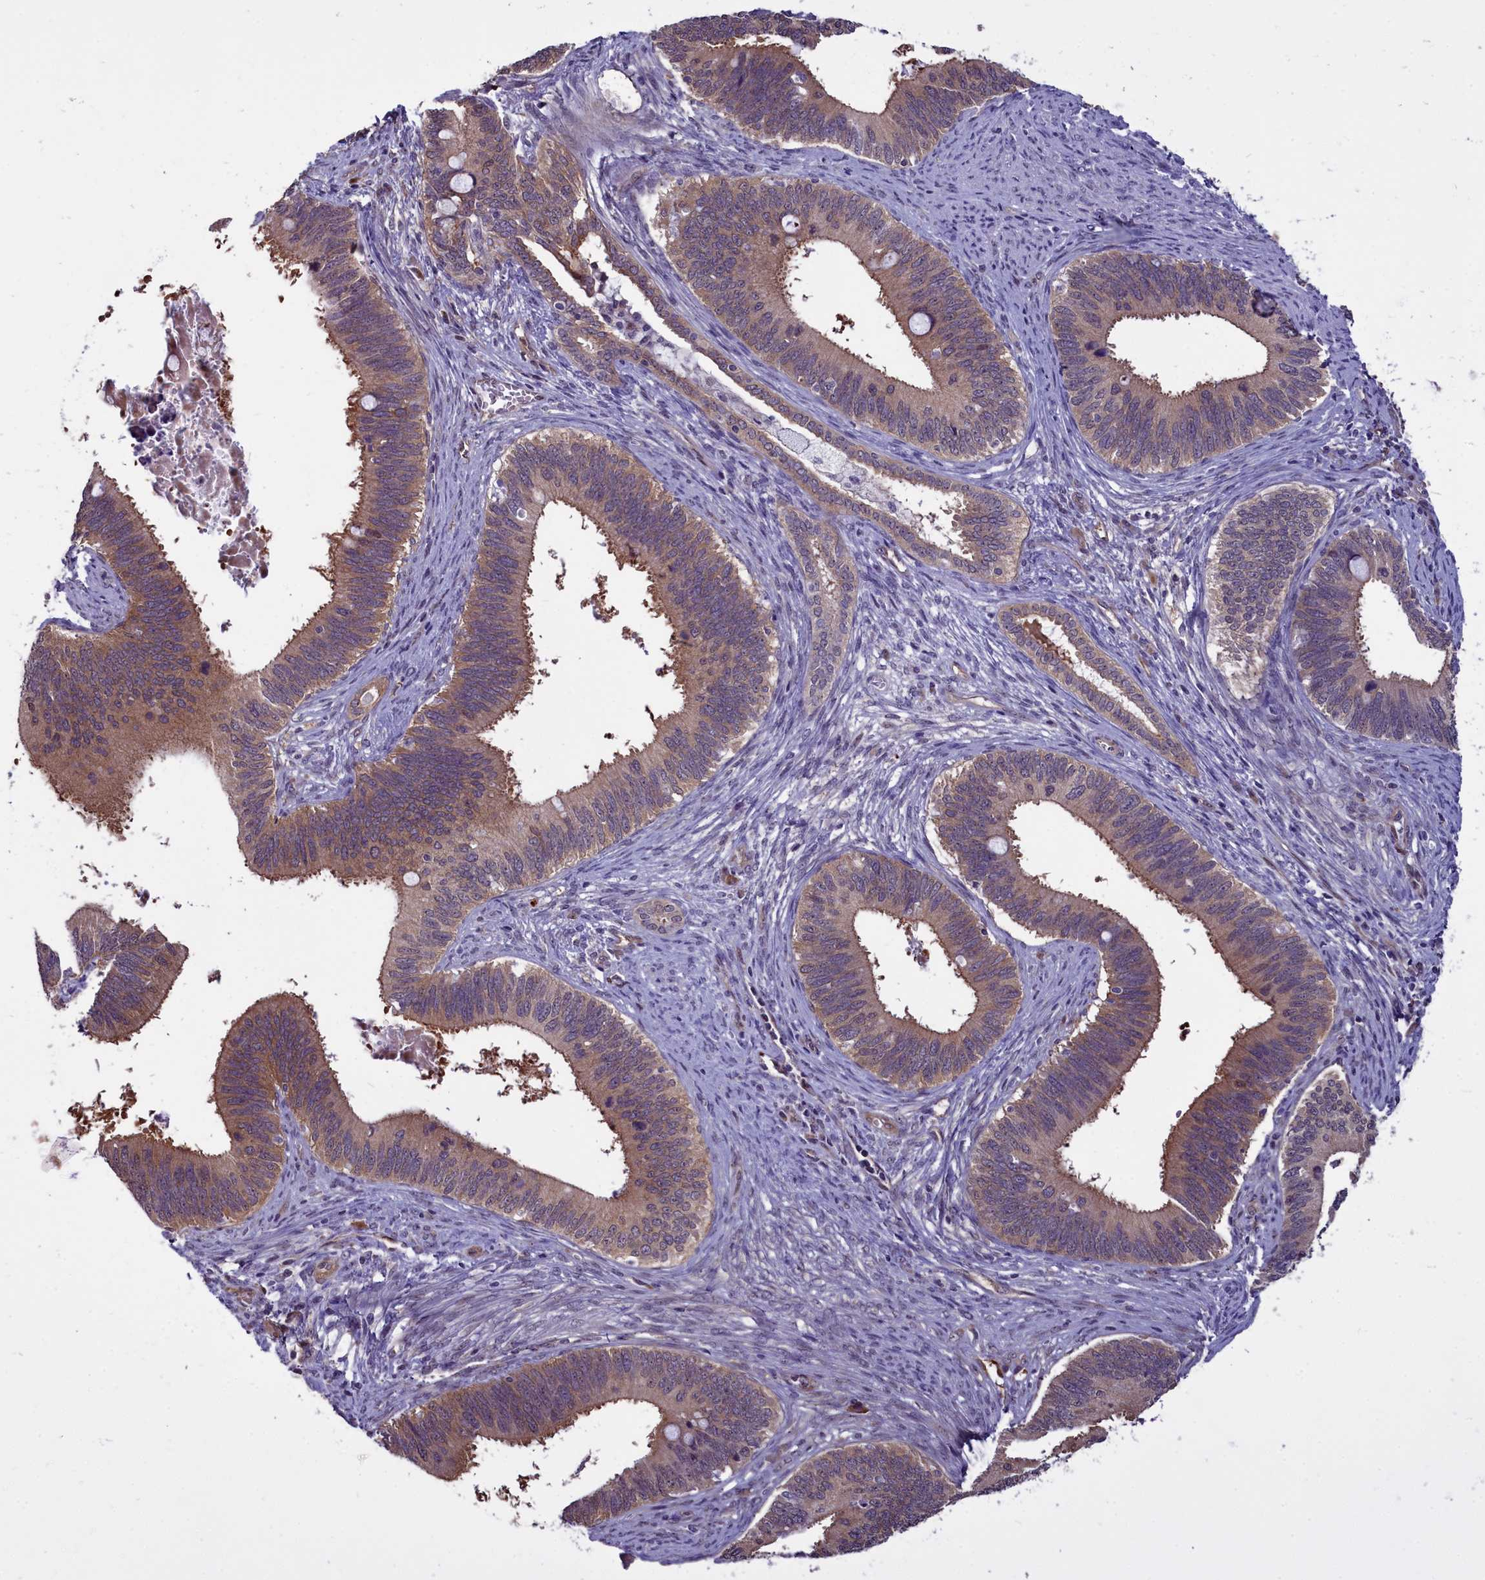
{"staining": {"intensity": "moderate", "quantity": ">75%", "location": "cytoplasmic/membranous"}, "tissue": "cervical cancer", "cell_type": "Tumor cells", "image_type": "cancer", "snomed": [{"axis": "morphology", "description": "Adenocarcinoma, NOS"}, {"axis": "topography", "description": "Cervix"}], "caption": "Human cervical cancer (adenocarcinoma) stained for a protein (brown) displays moderate cytoplasmic/membranous positive positivity in approximately >75% of tumor cells.", "gene": "BCAR1", "patient": {"sex": "female", "age": 42}}